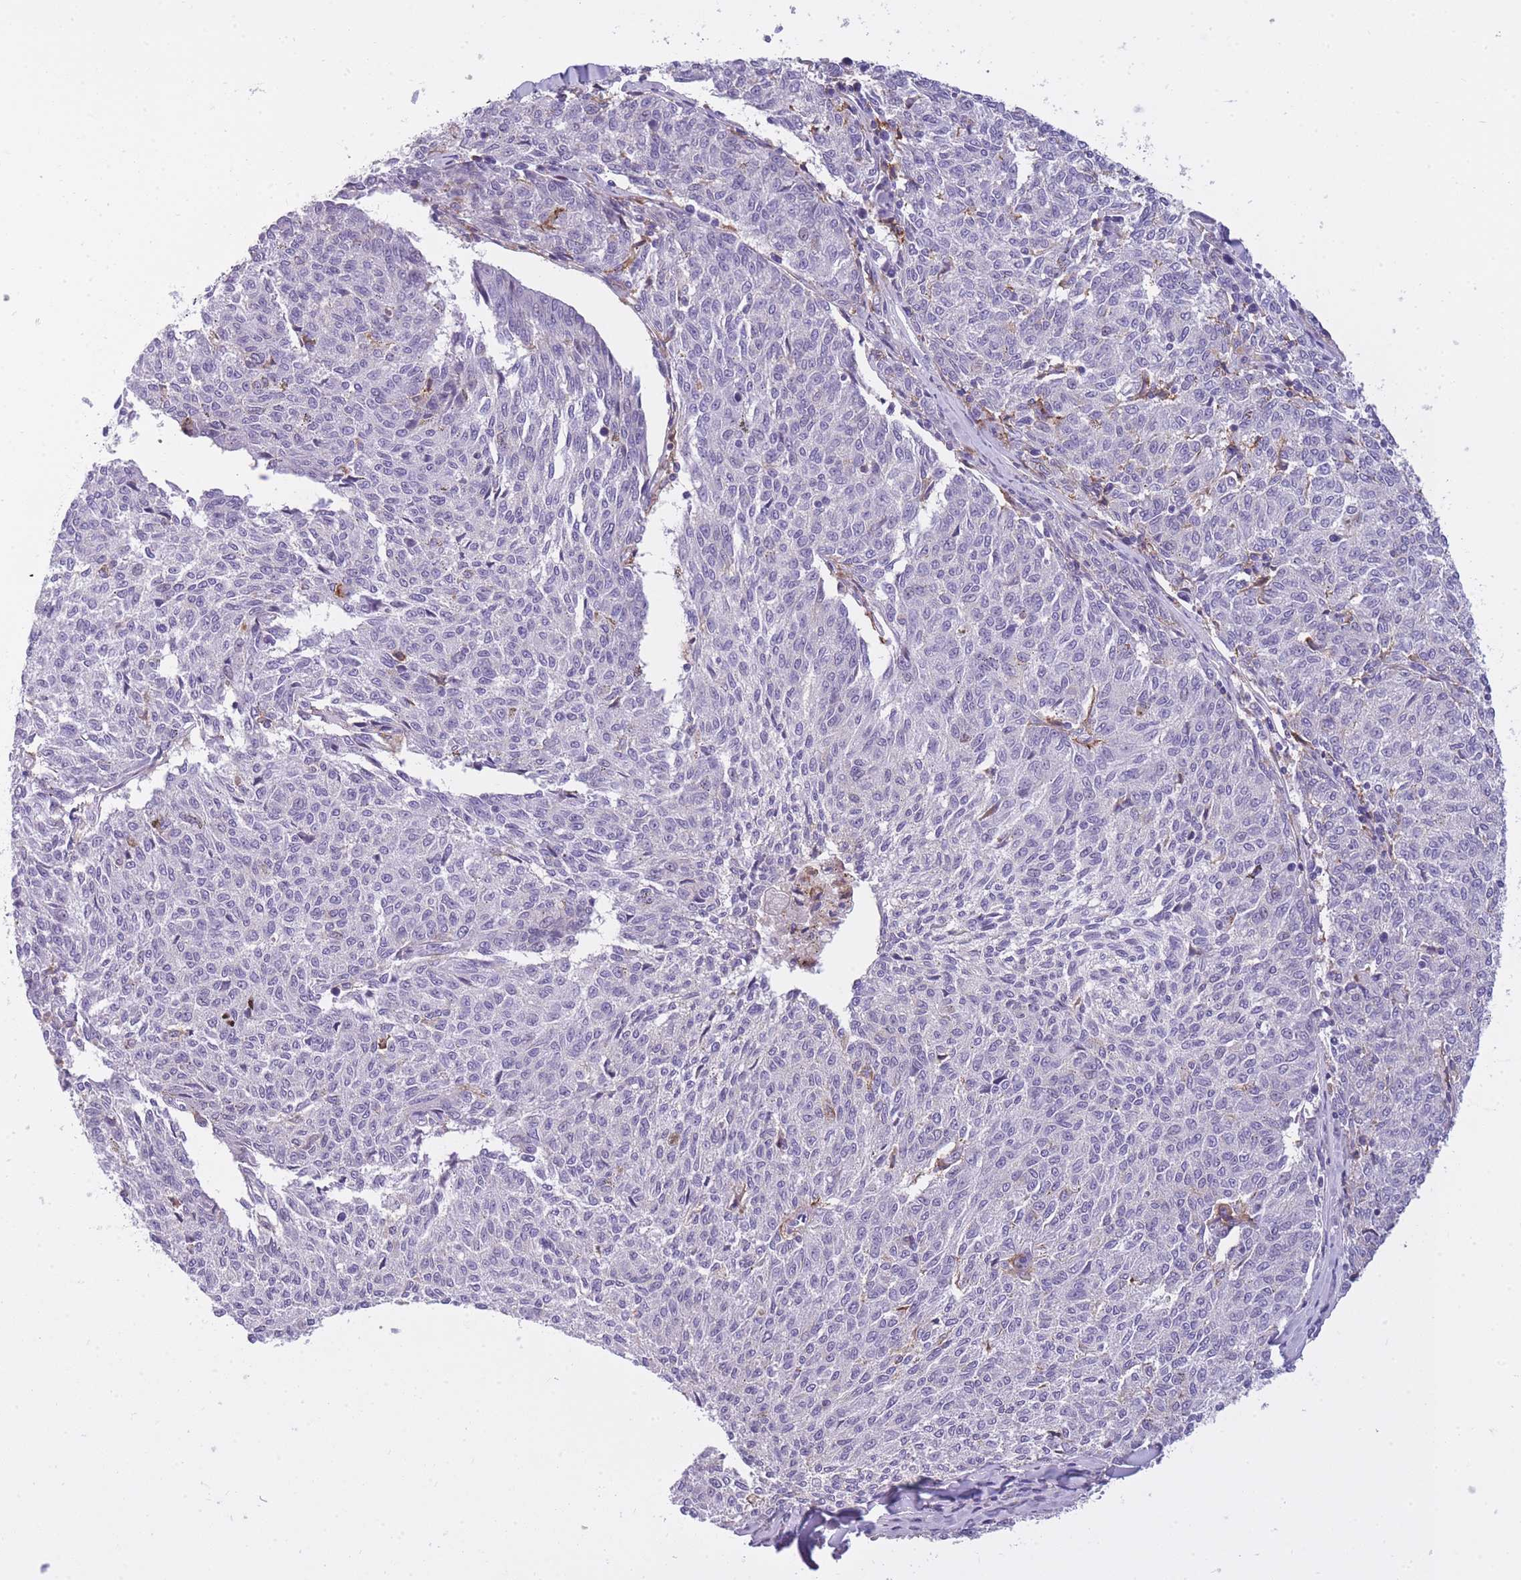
{"staining": {"intensity": "negative", "quantity": "none", "location": "none"}, "tissue": "melanoma", "cell_type": "Tumor cells", "image_type": "cancer", "snomed": [{"axis": "morphology", "description": "Malignant melanoma, NOS"}, {"axis": "topography", "description": "Skin"}], "caption": "Tumor cells are negative for protein expression in human malignant melanoma.", "gene": "RADX", "patient": {"sex": "female", "age": 72}}